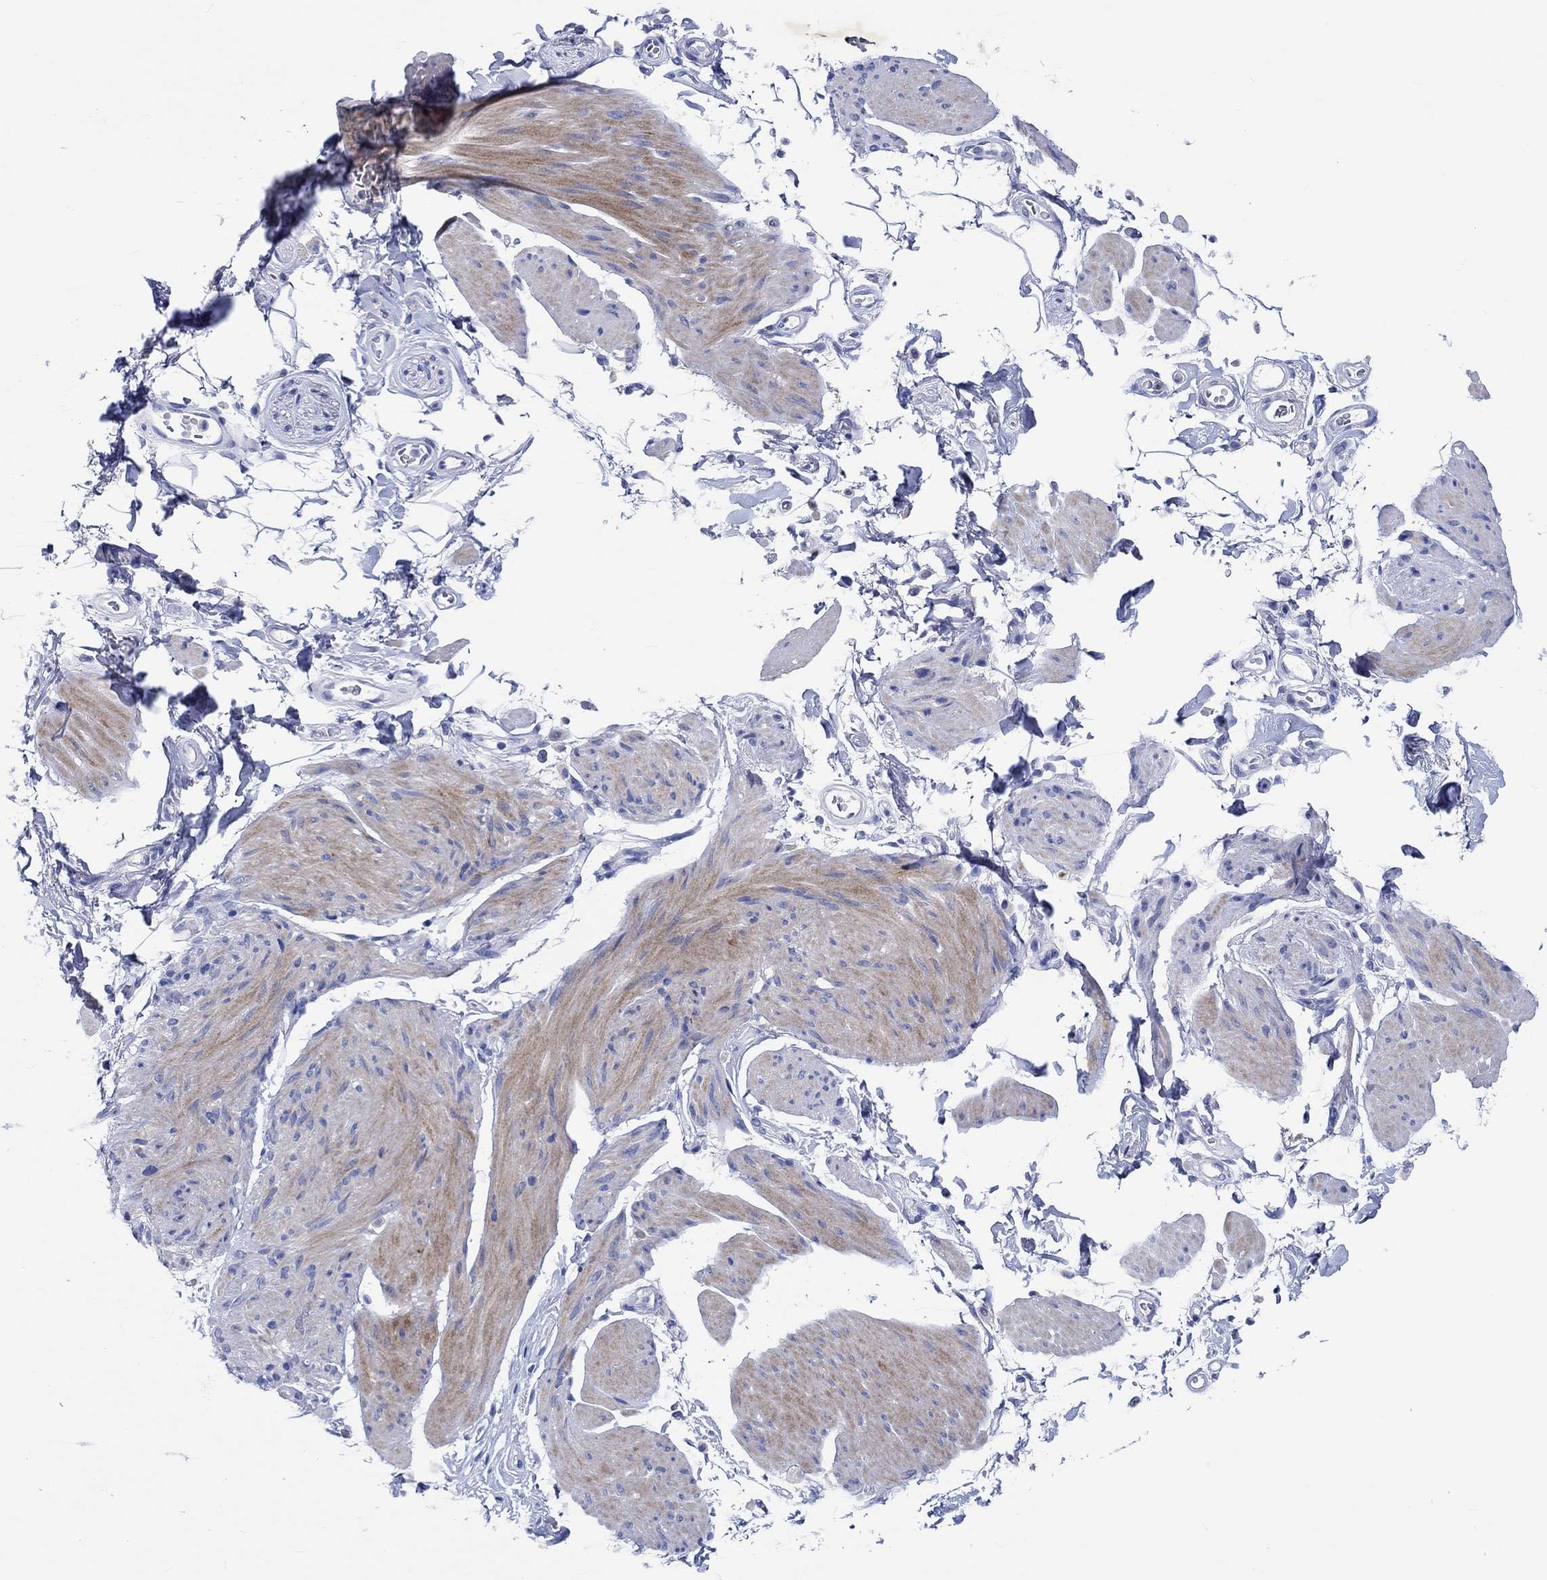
{"staining": {"intensity": "moderate", "quantity": "<25%", "location": "cytoplasmic/membranous"}, "tissue": "smooth muscle", "cell_type": "Smooth muscle cells", "image_type": "normal", "snomed": [{"axis": "morphology", "description": "Normal tissue, NOS"}, {"axis": "topography", "description": "Adipose tissue"}, {"axis": "topography", "description": "Smooth muscle"}, {"axis": "topography", "description": "Peripheral nerve tissue"}], "caption": "IHC image of benign smooth muscle stained for a protein (brown), which shows low levels of moderate cytoplasmic/membranous positivity in approximately <25% of smooth muscle cells.", "gene": "SHISA4", "patient": {"sex": "male", "age": 83}}